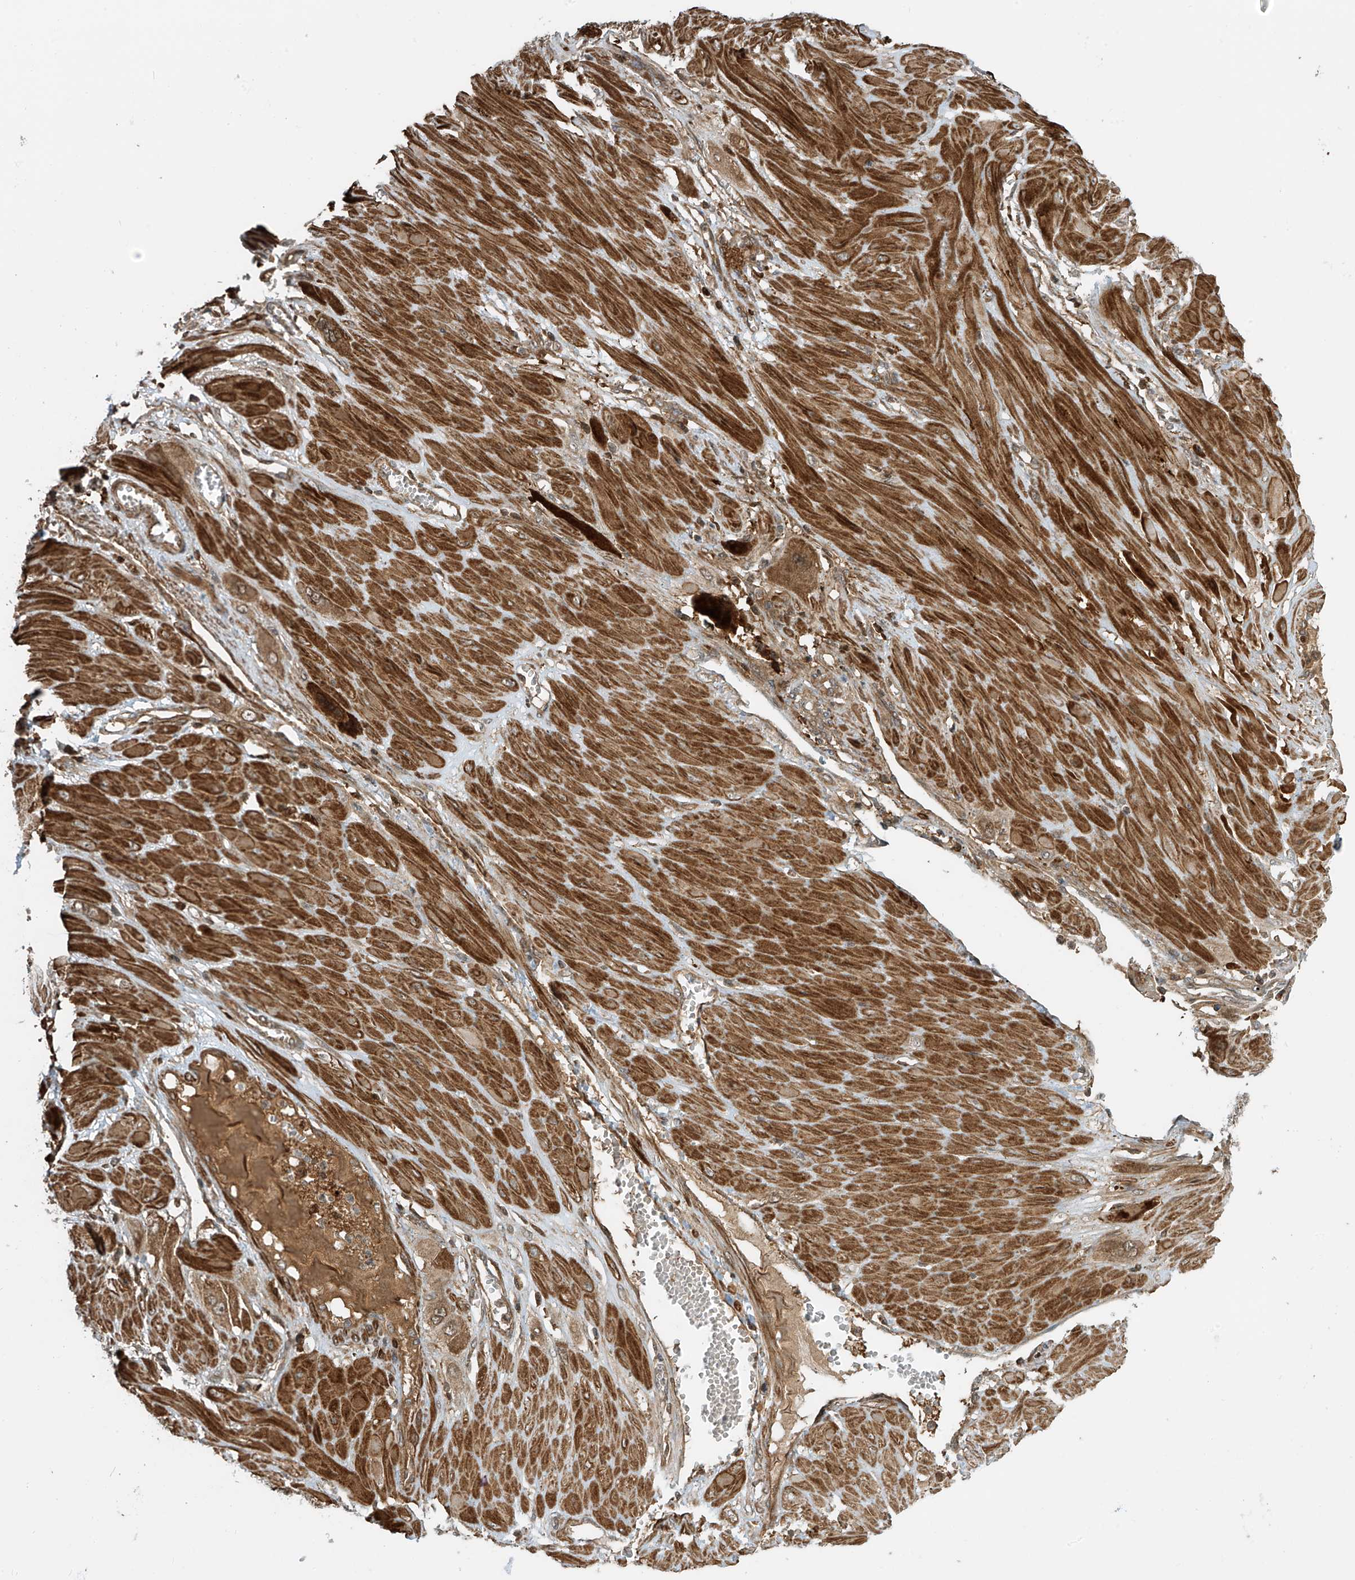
{"staining": {"intensity": "moderate", "quantity": ">75%", "location": "cytoplasmic/membranous"}, "tissue": "cervical cancer", "cell_type": "Tumor cells", "image_type": "cancer", "snomed": [{"axis": "morphology", "description": "Squamous cell carcinoma, NOS"}, {"axis": "topography", "description": "Cervix"}], "caption": "Immunohistochemistry (IHC) staining of squamous cell carcinoma (cervical), which shows medium levels of moderate cytoplasmic/membranous positivity in approximately >75% of tumor cells indicating moderate cytoplasmic/membranous protein staining. The staining was performed using DAB (3,3'-diaminobenzidine) (brown) for protein detection and nuclei were counterstained in hematoxylin (blue).", "gene": "ATAD2B", "patient": {"sex": "female", "age": 34}}